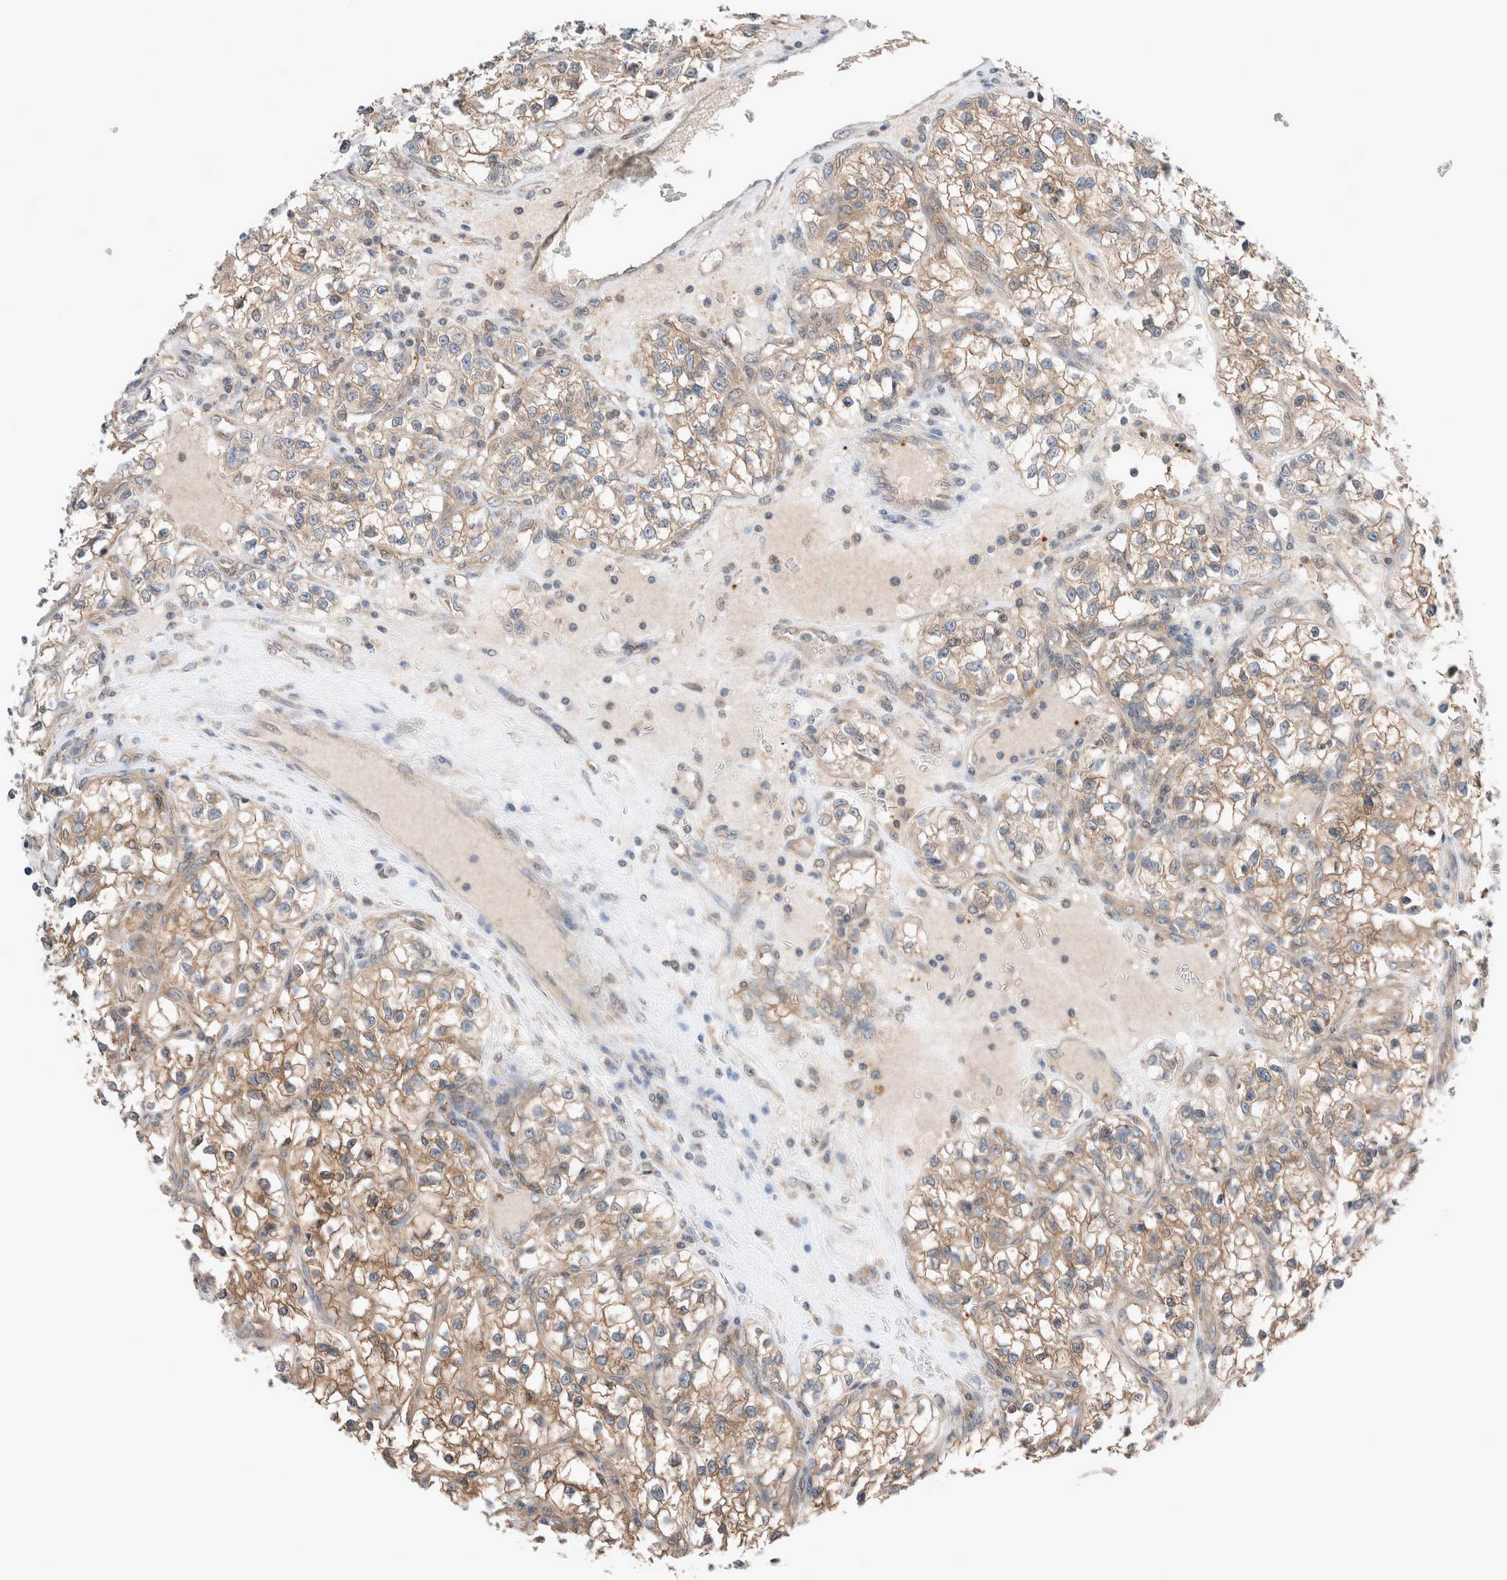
{"staining": {"intensity": "weak", "quantity": ">75%", "location": "cytoplasmic/membranous"}, "tissue": "renal cancer", "cell_type": "Tumor cells", "image_type": "cancer", "snomed": [{"axis": "morphology", "description": "Adenocarcinoma, NOS"}, {"axis": "topography", "description": "Kidney"}], "caption": "The image reveals staining of renal adenocarcinoma, revealing weak cytoplasmic/membranous protein positivity (brown color) within tumor cells.", "gene": "XPNPEP1", "patient": {"sex": "female", "age": 57}}